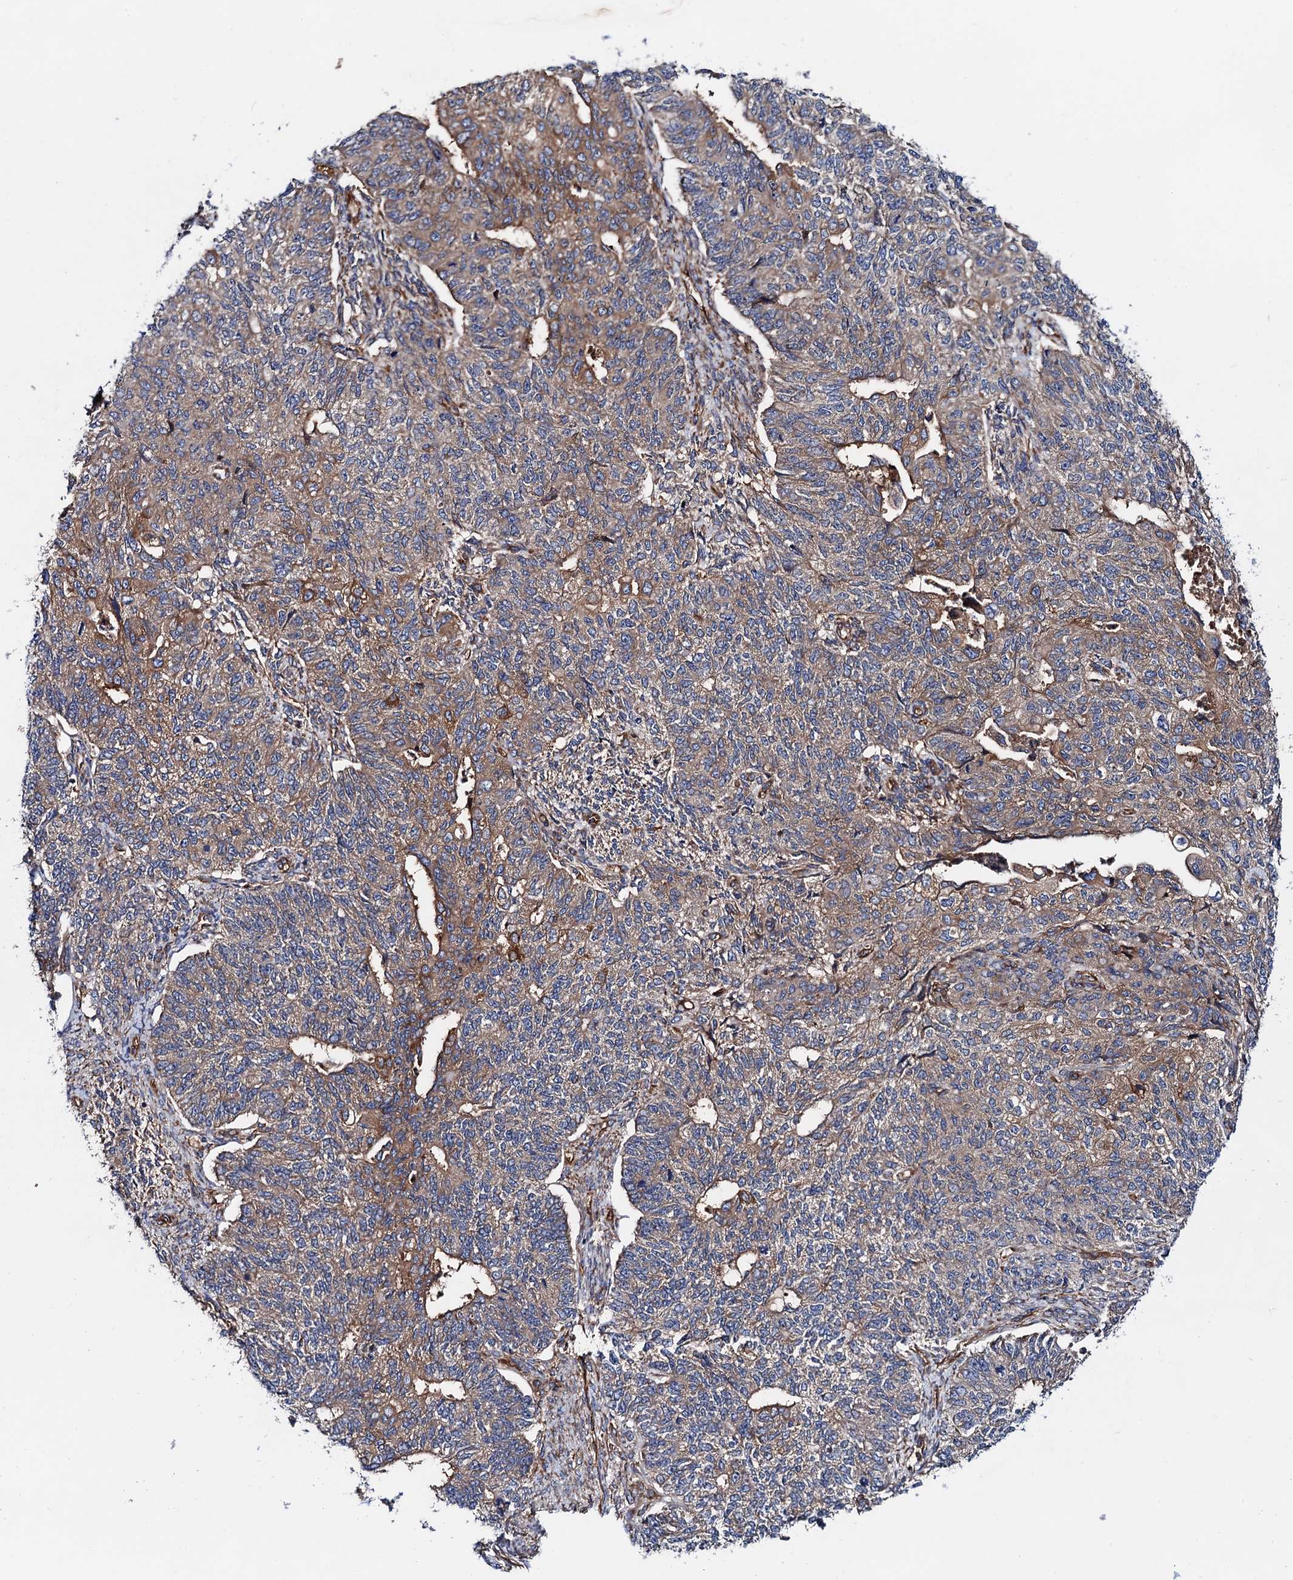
{"staining": {"intensity": "moderate", "quantity": "25%-75%", "location": "cytoplasmic/membranous"}, "tissue": "endometrial cancer", "cell_type": "Tumor cells", "image_type": "cancer", "snomed": [{"axis": "morphology", "description": "Adenocarcinoma, NOS"}, {"axis": "topography", "description": "Endometrium"}], "caption": "Protein expression analysis of human endometrial cancer reveals moderate cytoplasmic/membranous positivity in about 25%-75% of tumor cells. (Stains: DAB in brown, nuclei in blue, Microscopy: brightfield microscopy at high magnification).", "gene": "MRPL48", "patient": {"sex": "female", "age": 32}}